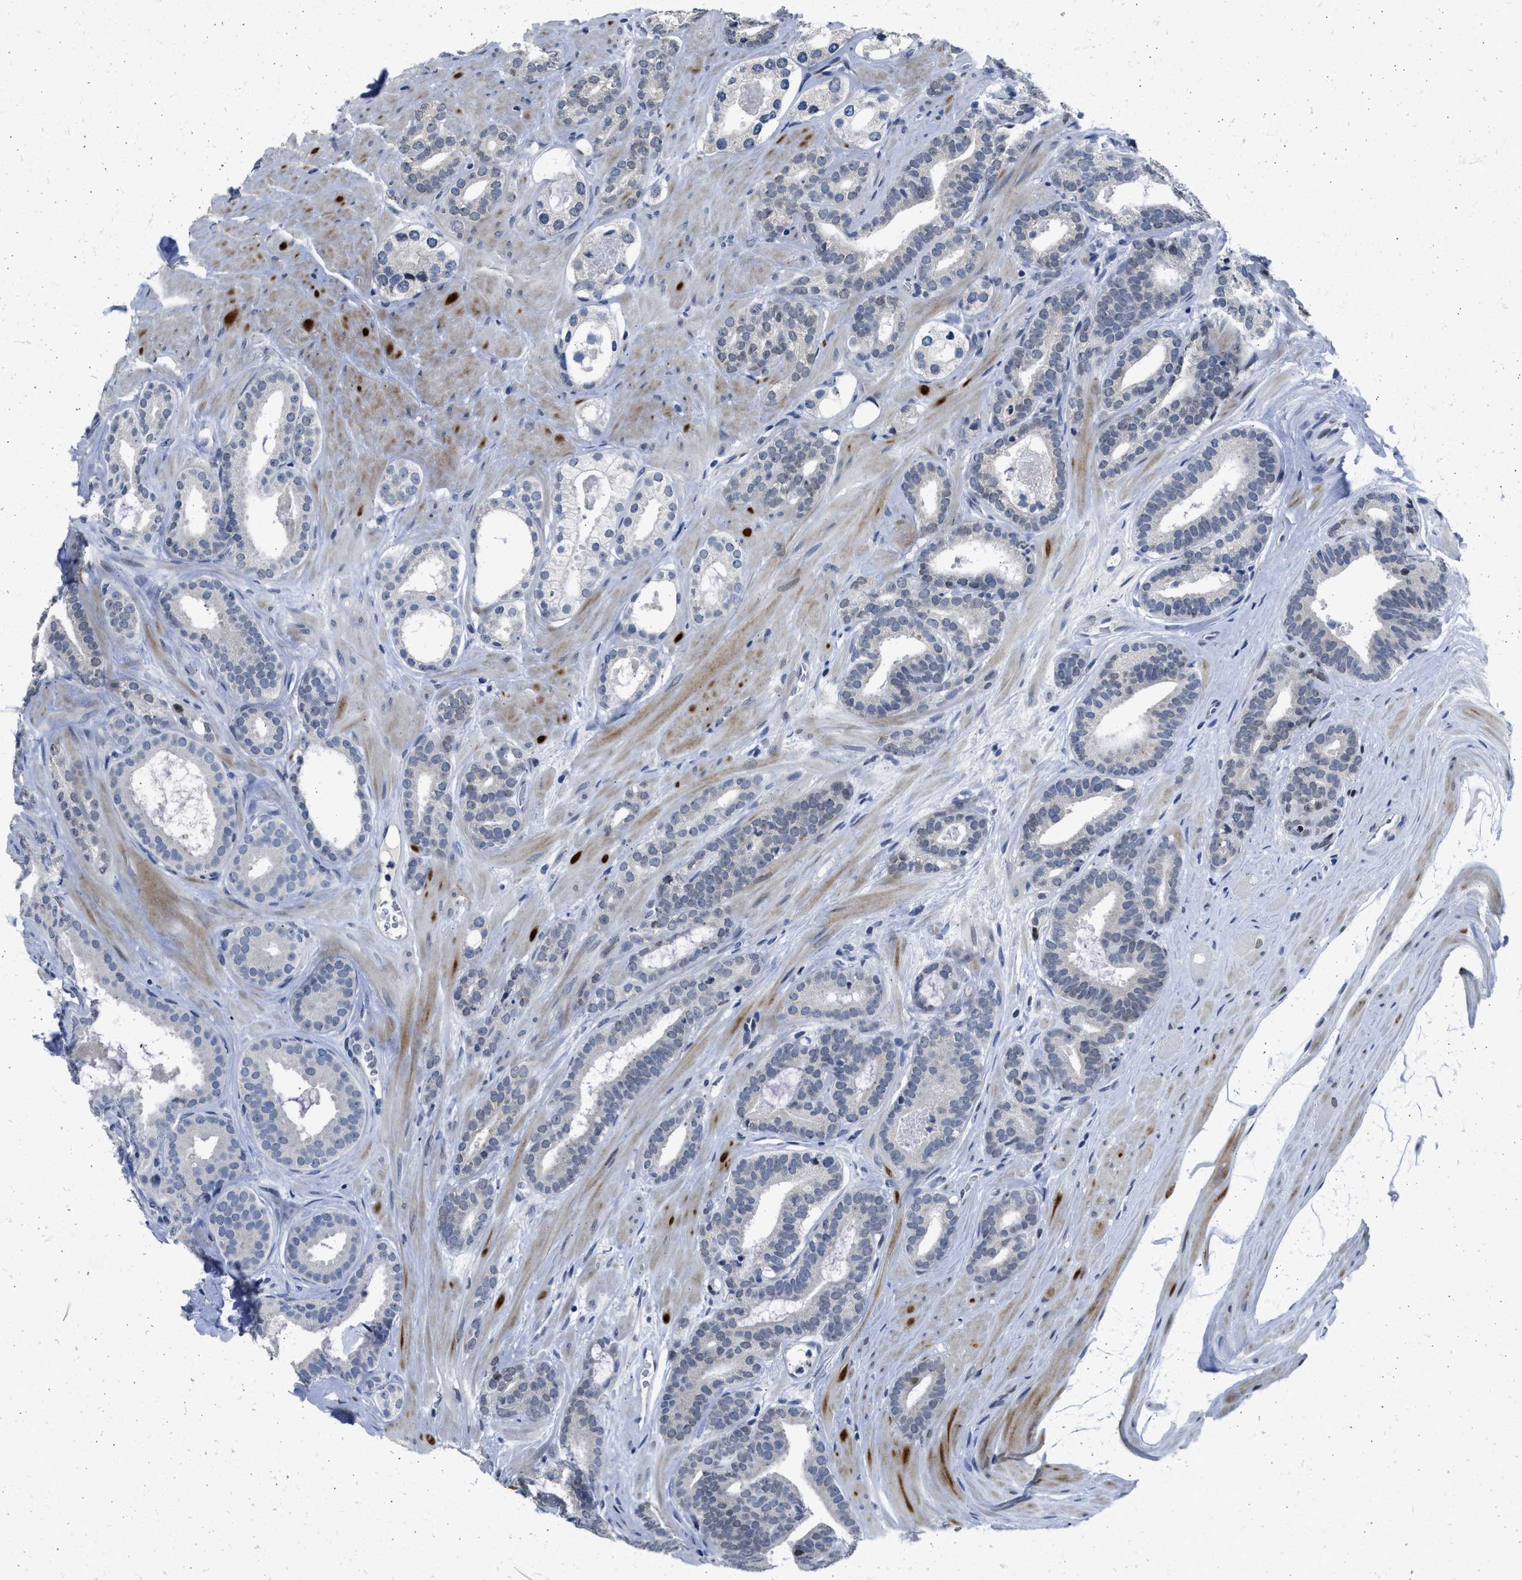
{"staining": {"intensity": "negative", "quantity": "none", "location": "none"}, "tissue": "prostate cancer", "cell_type": "Tumor cells", "image_type": "cancer", "snomed": [{"axis": "morphology", "description": "Adenocarcinoma, High grade"}, {"axis": "topography", "description": "Prostate"}], "caption": "The histopathology image reveals no significant positivity in tumor cells of prostate cancer.", "gene": "HMGN3", "patient": {"sex": "male", "age": 60}}